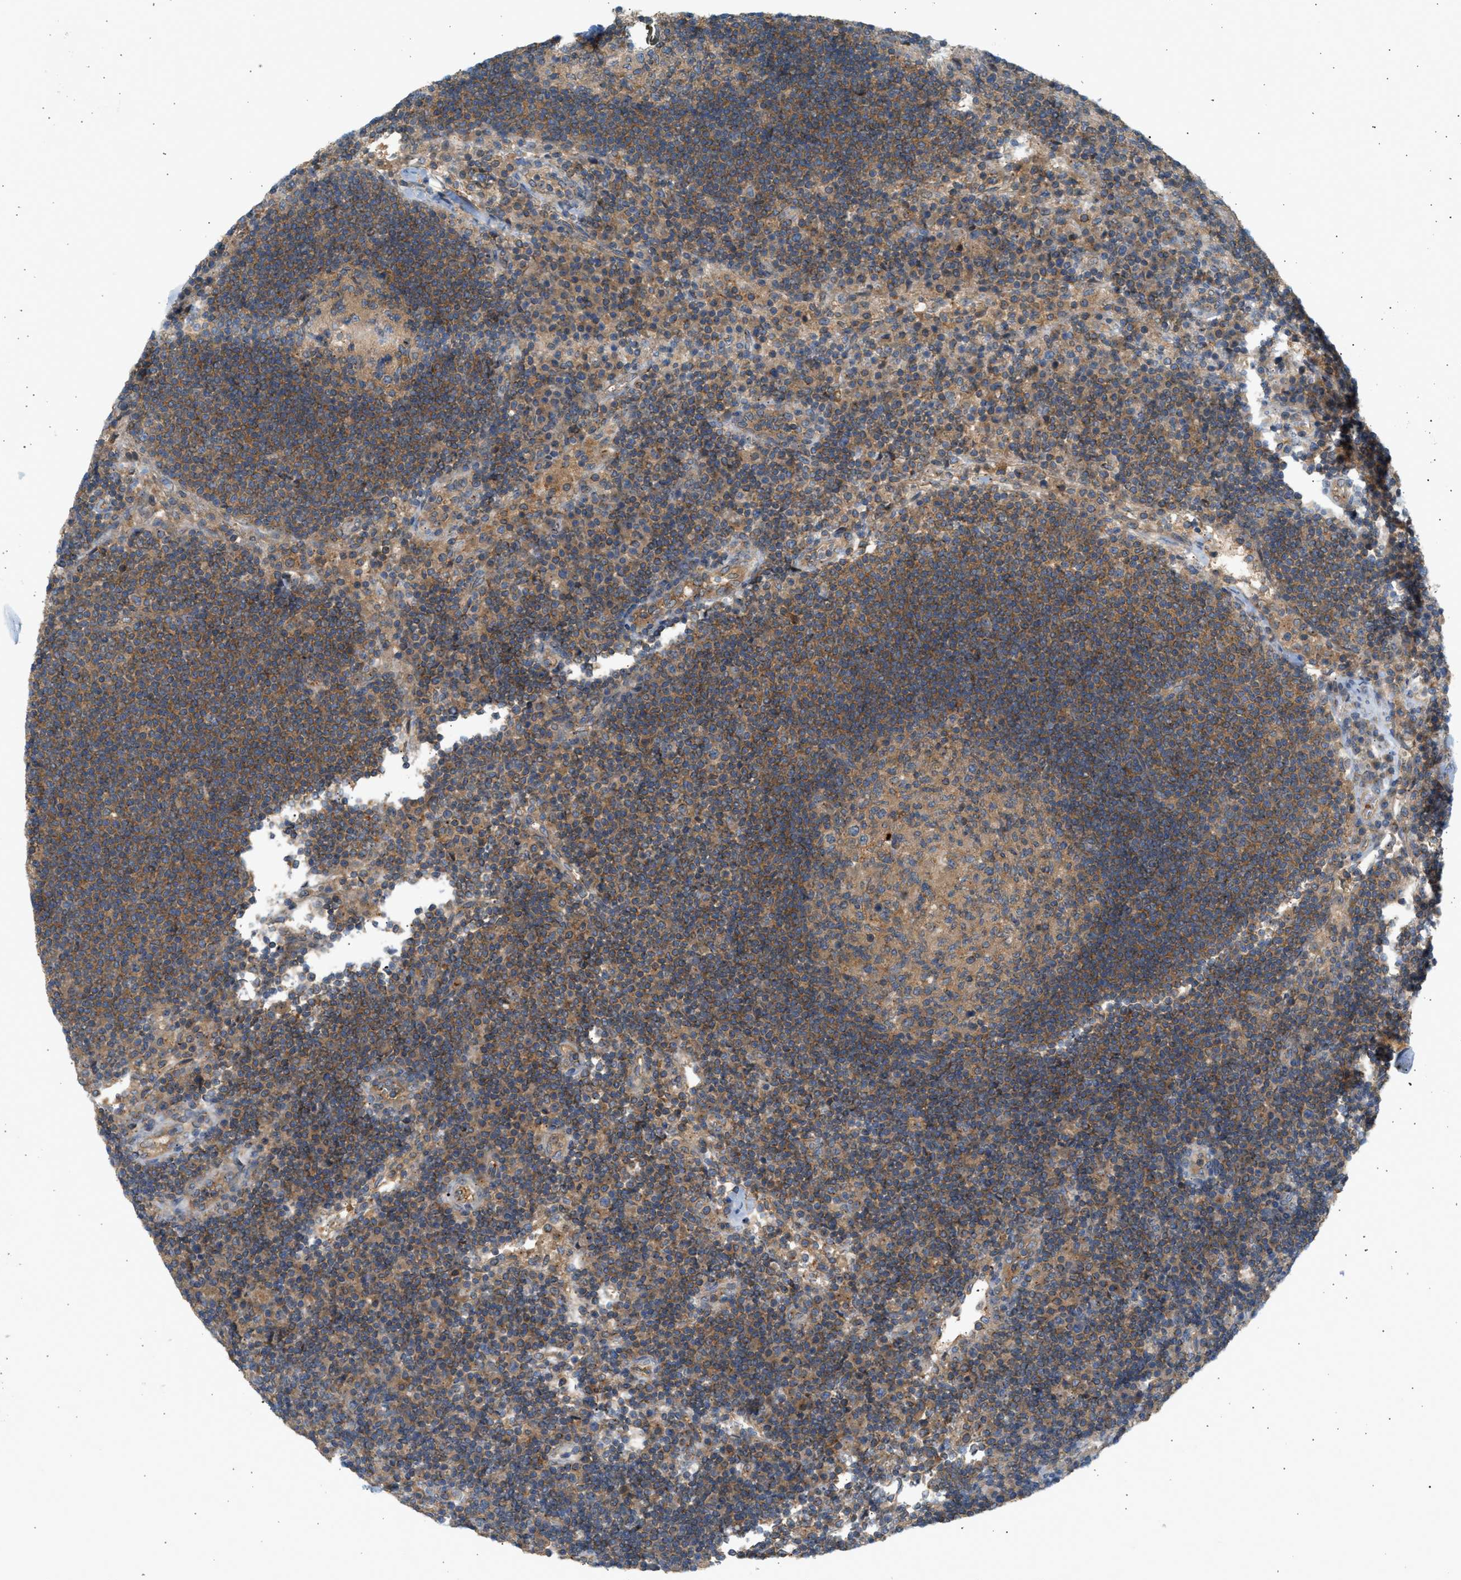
{"staining": {"intensity": "moderate", "quantity": ">75%", "location": "cytoplasmic/membranous"}, "tissue": "lymph node", "cell_type": "Germinal center cells", "image_type": "normal", "snomed": [{"axis": "morphology", "description": "Normal tissue, NOS"}, {"axis": "topography", "description": "Lymph node"}], "caption": "Lymph node stained with a brown dye exhibits moderate cytoplasmic/membranous positive positivity in about >75% of germinal center cells.", "gene": "PAFAH1B1", "patient": {"sex": "female", "age": 53}}